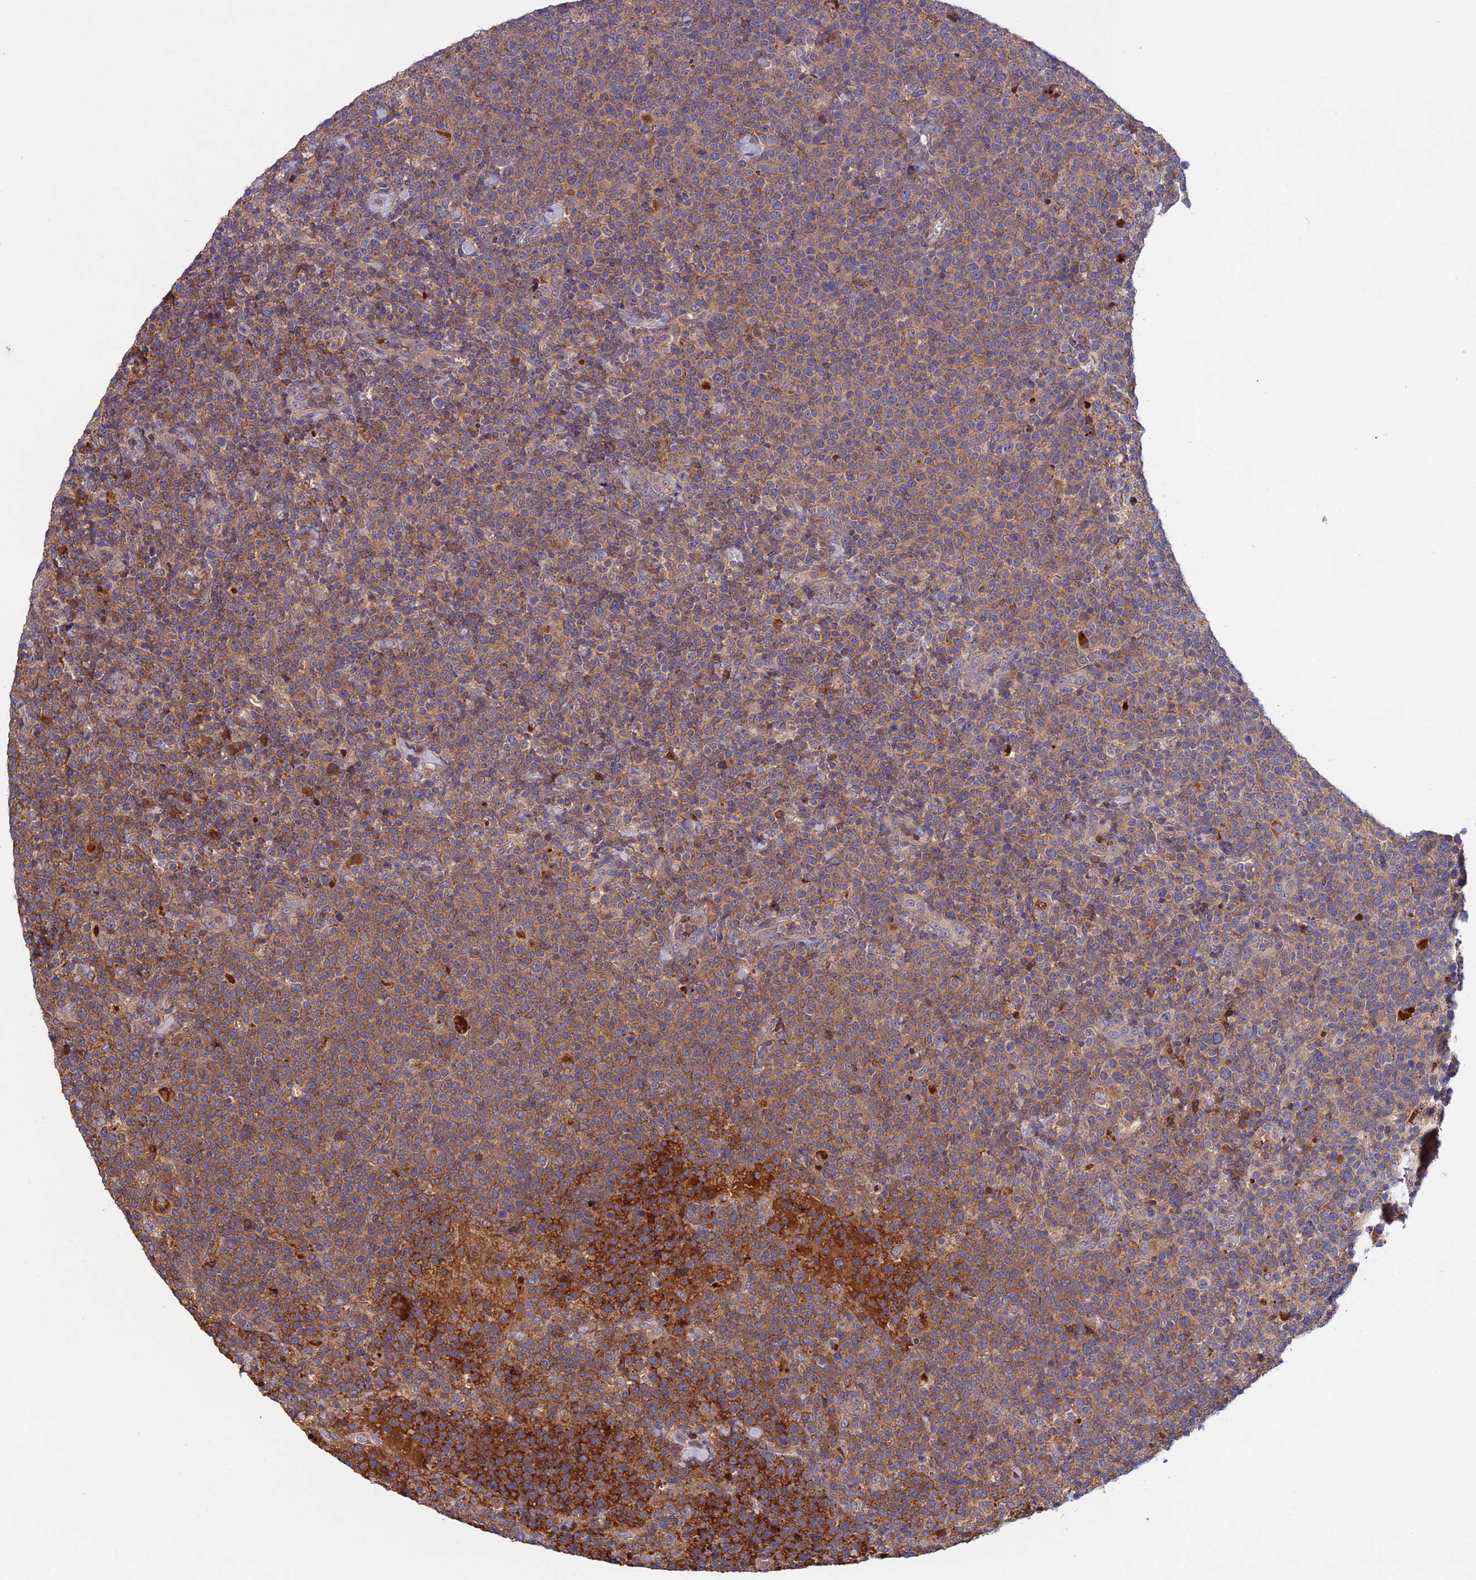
{"staining": {"intensity": "moderate", "quantity": "25%-75%", "location": "cytoplasmic/membranous"}, "tissue": "lymphoma", "cell_type": "Tumor cells", "image_type": "cancer", "snomed": [{"axis": "morphology", "description": "Malignant lymphoma, non-Hodgkin's type, High grade"}, {"axis": "topography", "description": "Lymph node"}], "caption": "Immunohistochemistry (IHC) (DAB (3,3'-diaminobenzidine)) staining of malignant lymphoma, non-Hodgkin's type (high-grade) demonstrates moderate cytoplasmic/membranous protein expression in about 25%-75% of tumor cells.", "gene": "ADO", "patient": {"sex": "male", "age": 61}}